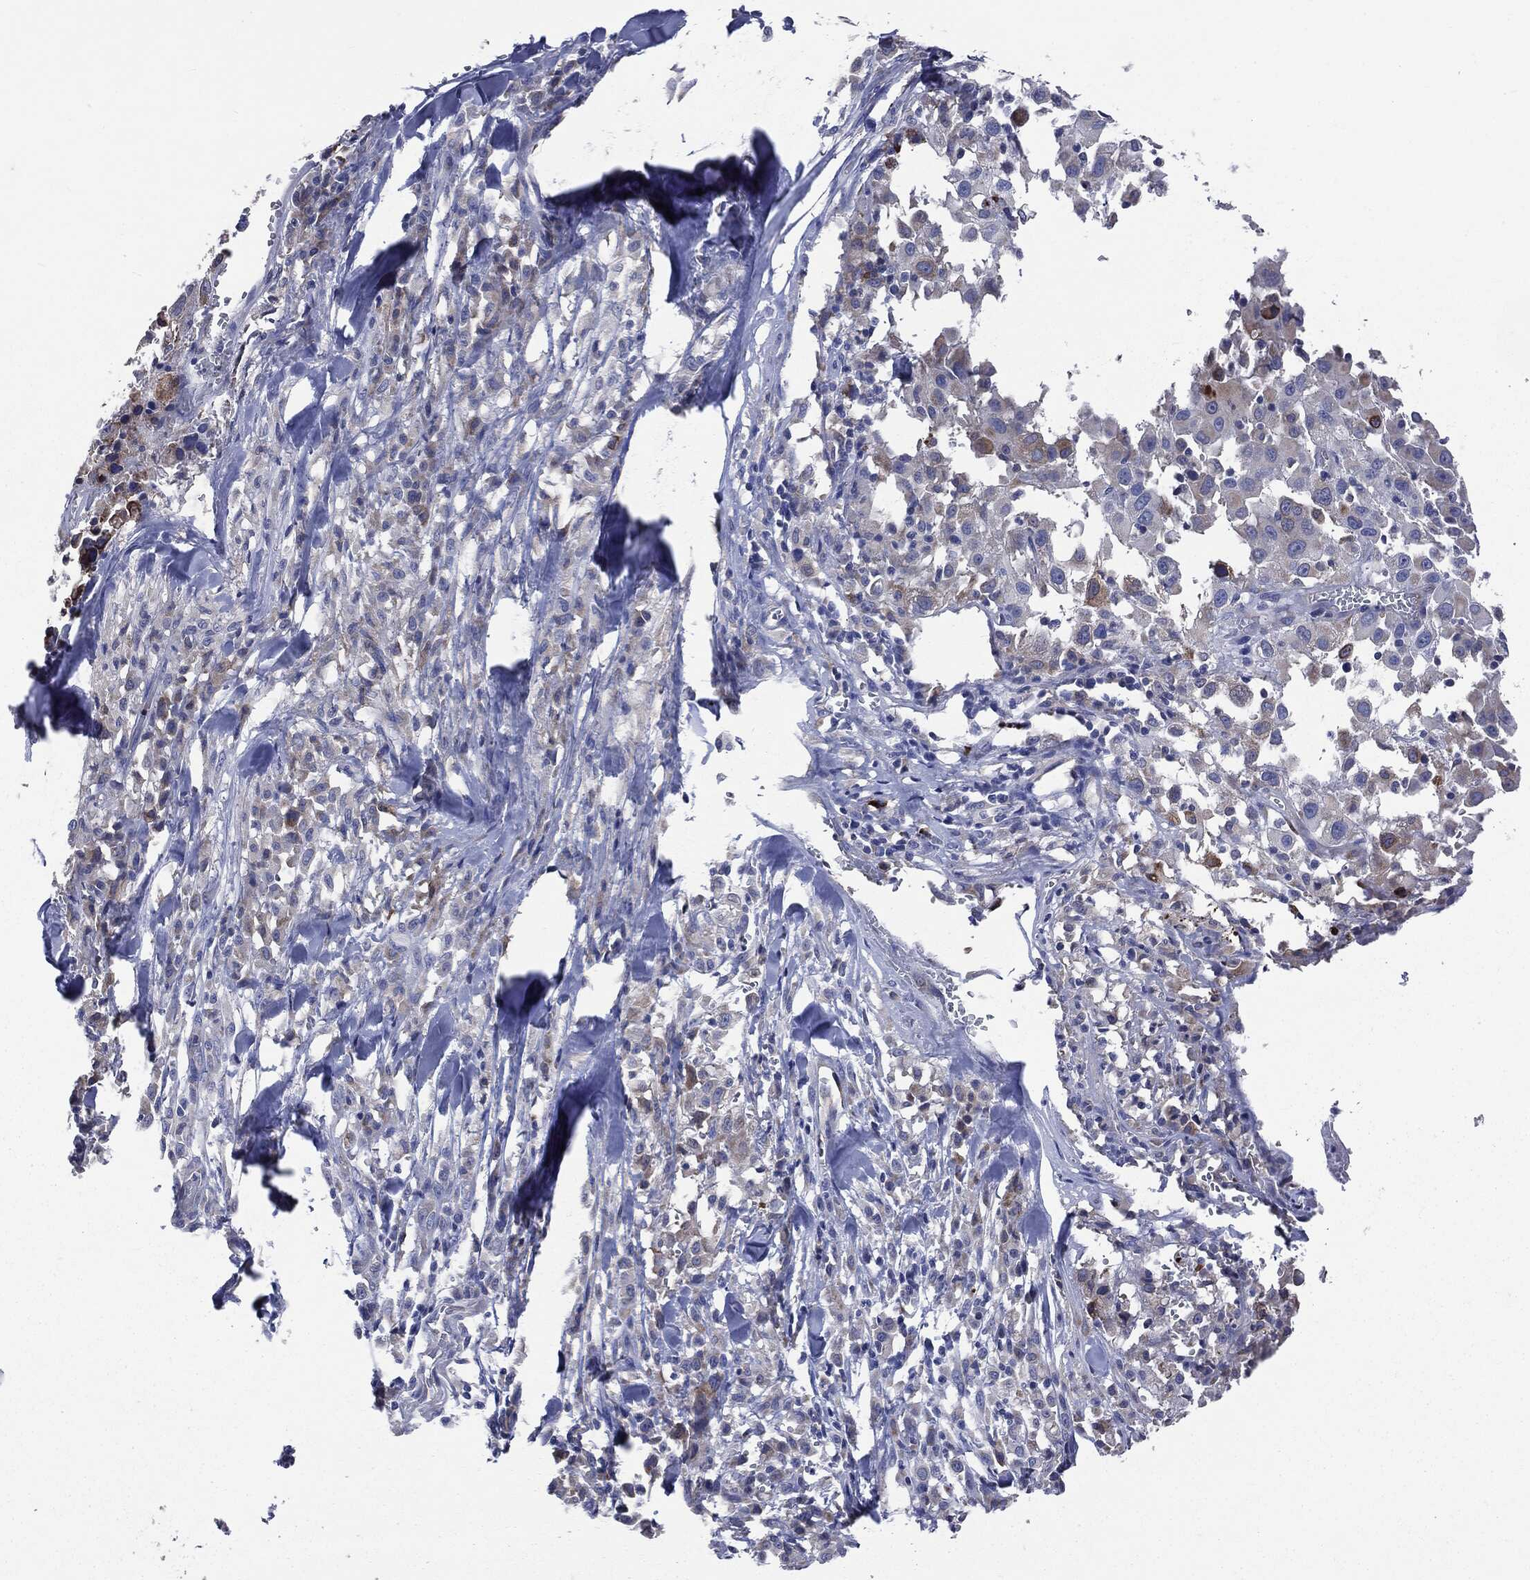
{"staining": {"intensity": "weak", "quantity": "<25%", "location": "cytoplasmic/membranous"}, "tissue": "melanoma", "cell_type": "Tumor cells", "image_type": "cancer", "snomed": [{"axis": "morphology", "description": "Malignant melanoma, Metastatic site"}, {"axis": "topography", "description": "Lymph node"}], "caption": "Protein analysis of malignant melanoma (metastatic site) reveals no significant positivity in tumor cells.", "gene": "PTGS2", "patient": {"sex": "male", "age": 50}}